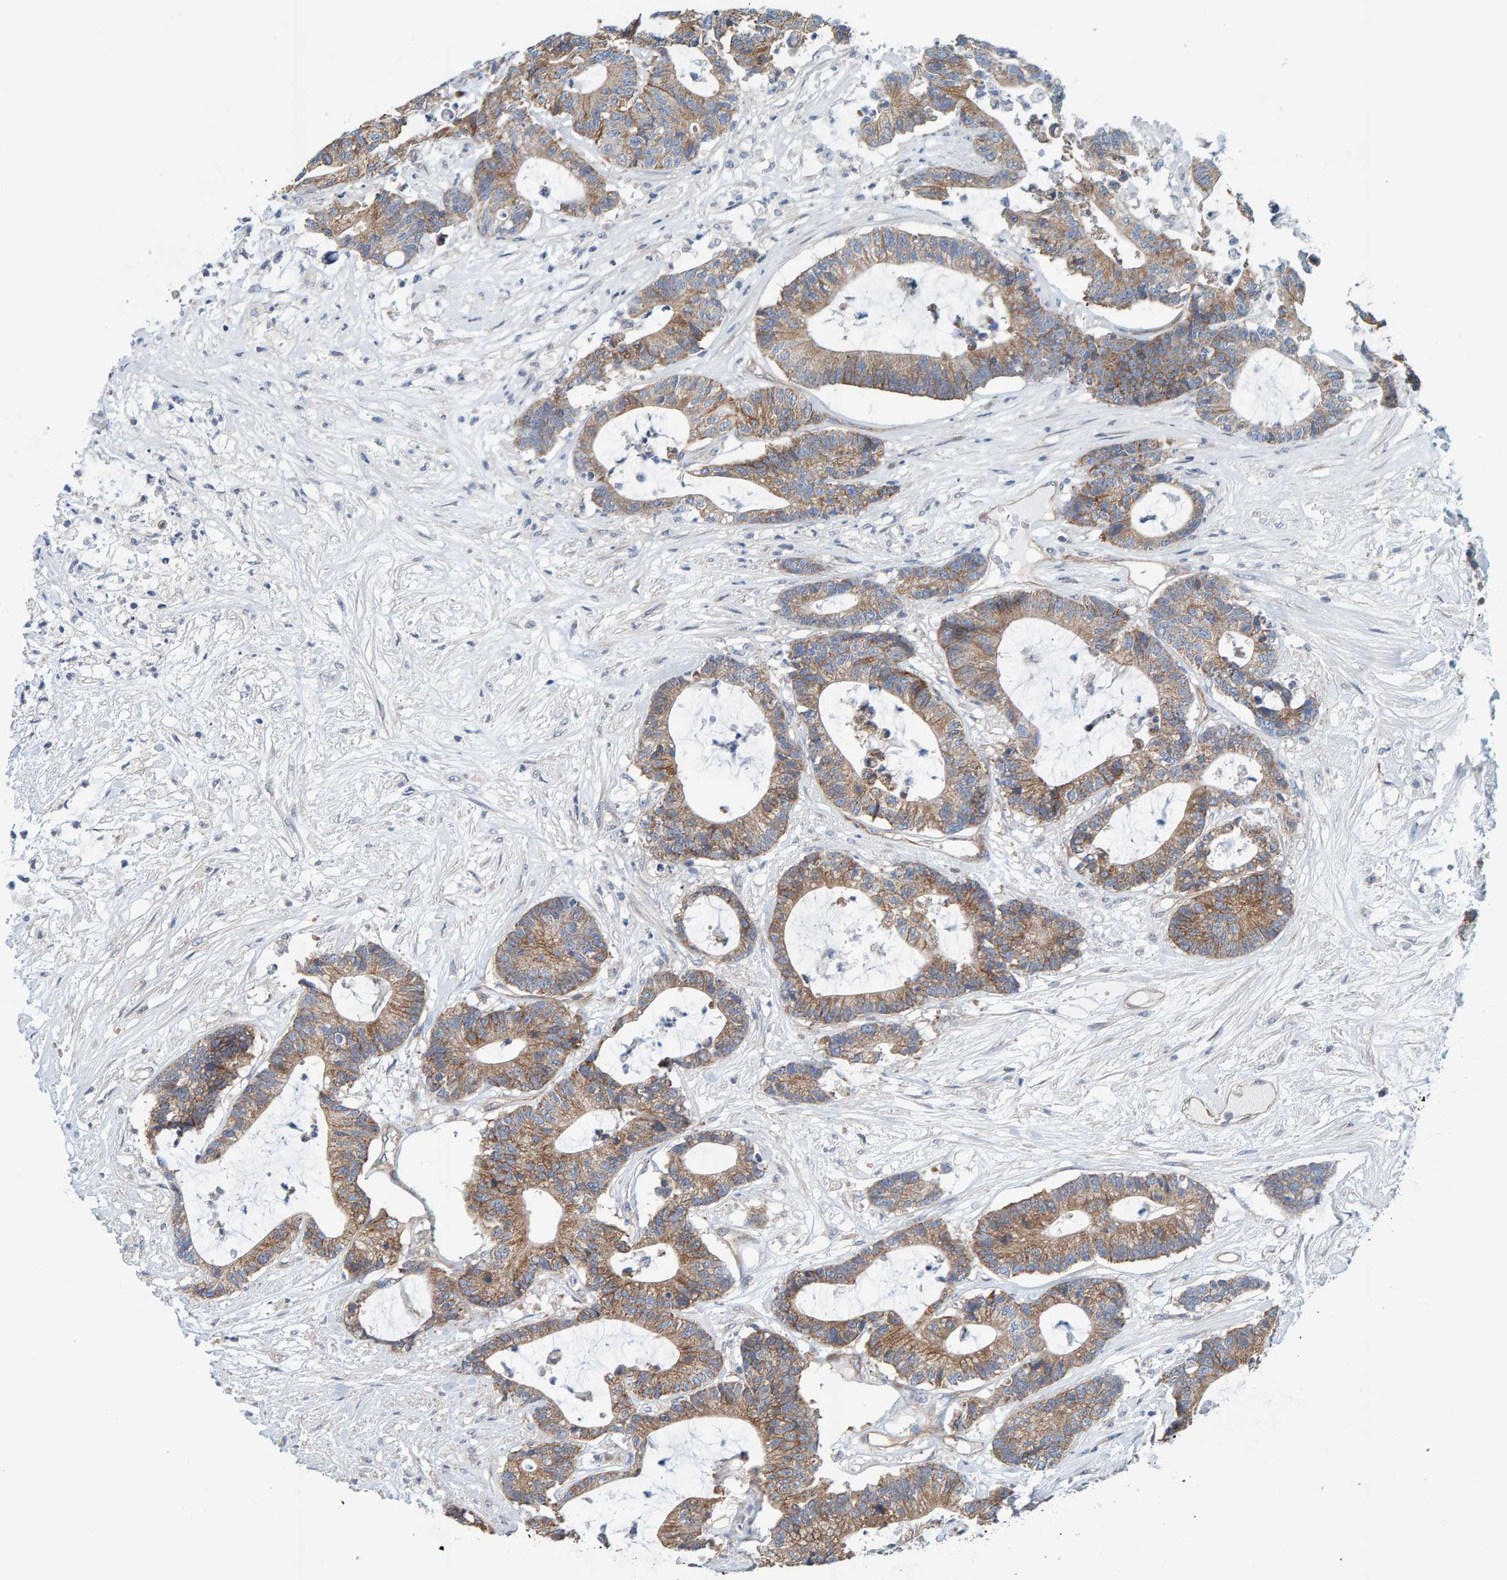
{"staining": {"intensity": "moderate", "quantity": ">75%", "location": "cytoplasmic/membranous"}, "tissue": "colorectal cancer", "cell_type": "Tumor cells", "image_type": "cancer", "snomed": [{"axis": "morphology", "description": "Adenocarcinoma, NOS"}, {"axis": "topography", "description": "Colon"}], "caption": "An image showing moderate cytoplasmic/membranous staining in about >75% of tumor cells in colorectal adenocarcinoma, as visualized by brown immunohistochemical staining.", "gene": "RGP1", "patient": {"sex": "female", "age": 84}}